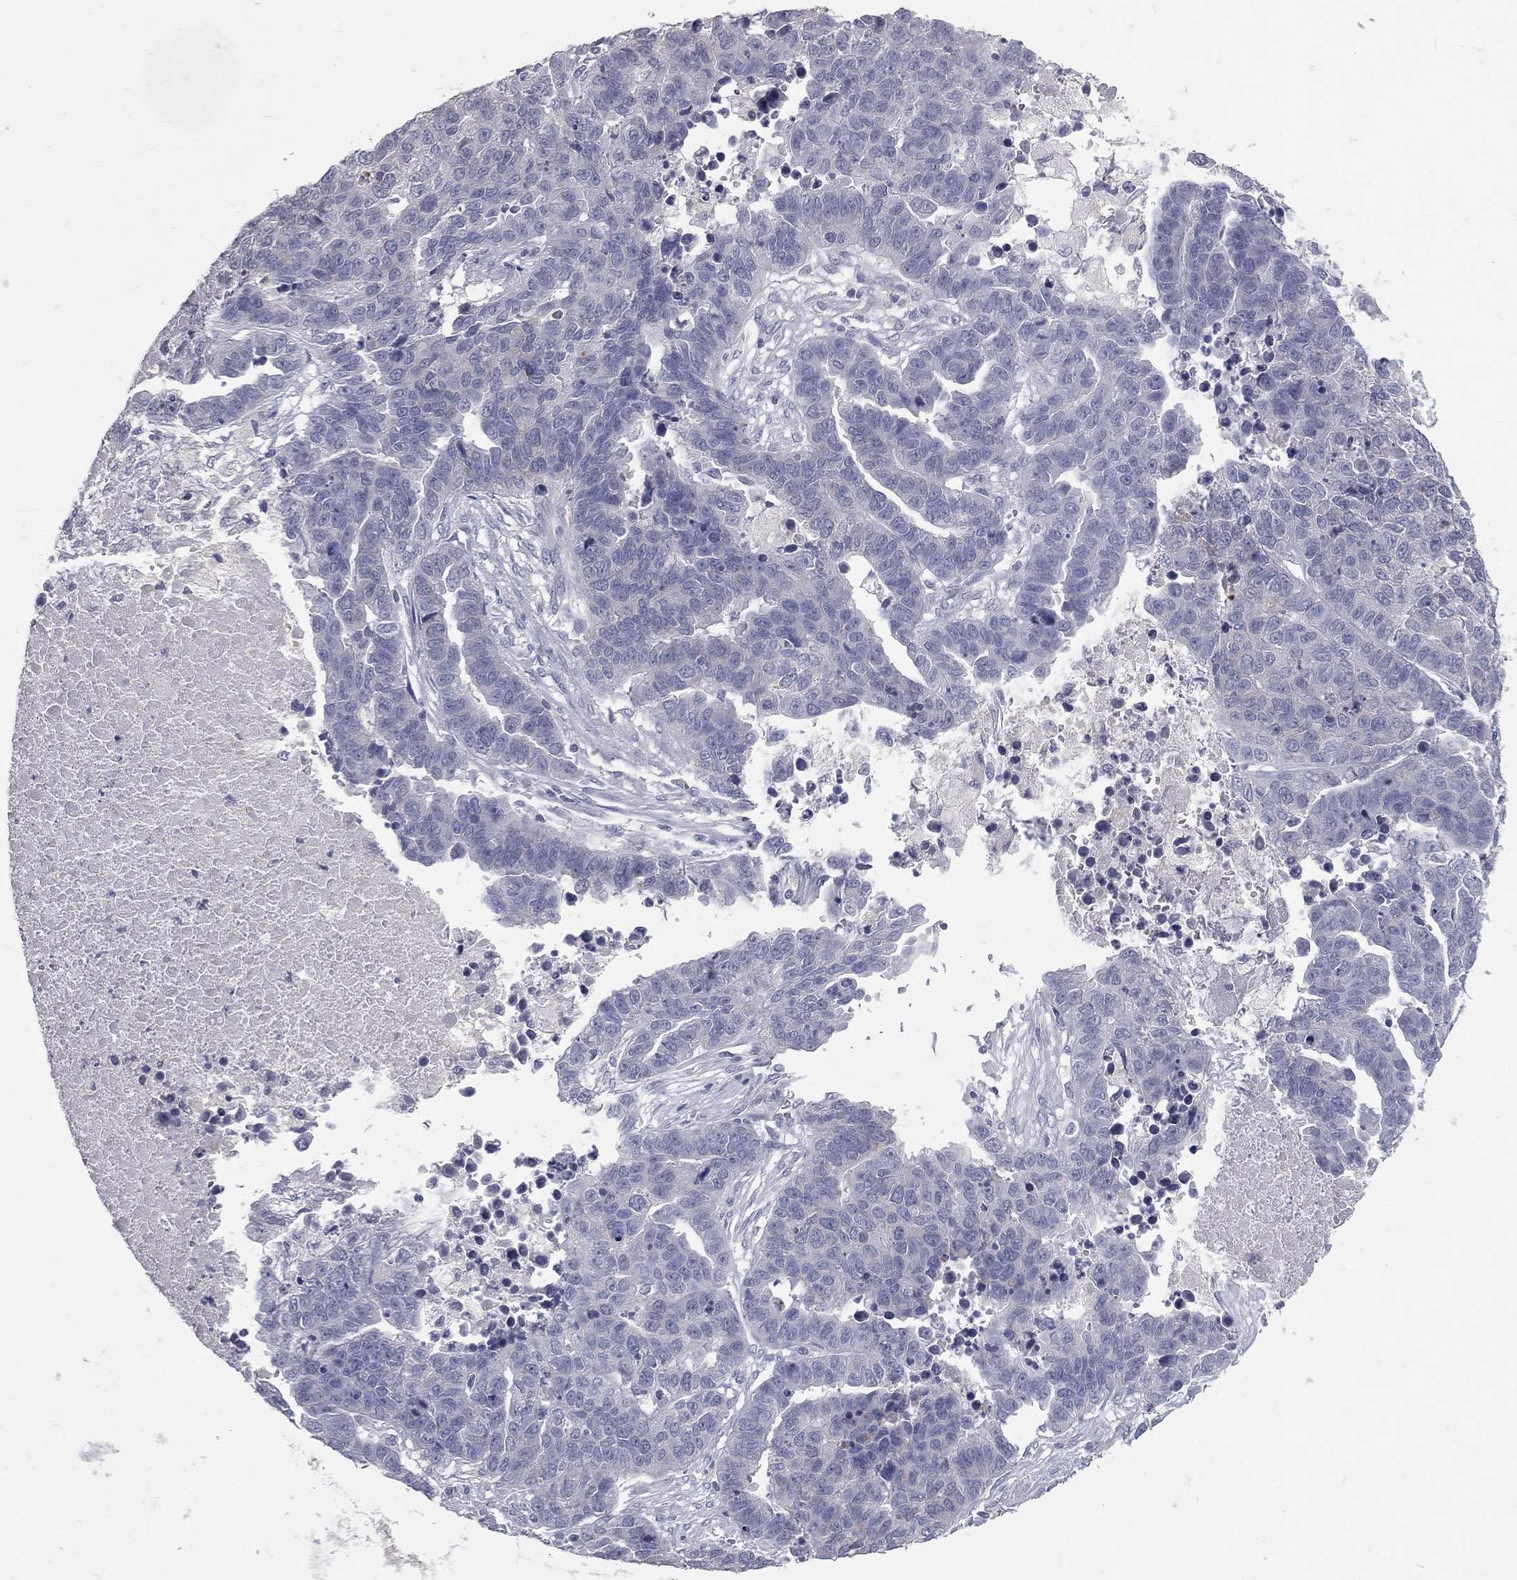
{"staining": {"intensity": "negative", "quantity": "none", "location": "none"}, "tissue": "ovarian cancer", "cell_type": "Tumor cells", "image_type": "cancer", "snomed": [{"axis": "morphology", "description": "Cystadenocarcinoma, serous, NOS"}, {"axis": "topography", "description": "Ovary"}], "caption": "Immunohistochemistry photomicrograph of neoplastic tissue: serous cystadenocarcinoma (ovarian) stained with DAB demonstrates no significant protein staining in tumor cells. The staining was performed using DAB (3,3'-diaminobenzidine) to visualize the protein expression in brown, while the nuclei were stained in blue with hematoxylin (Magnification: 20x).", "gene": "TFPI2", "patient": {"sex": "female", "age": 87}}